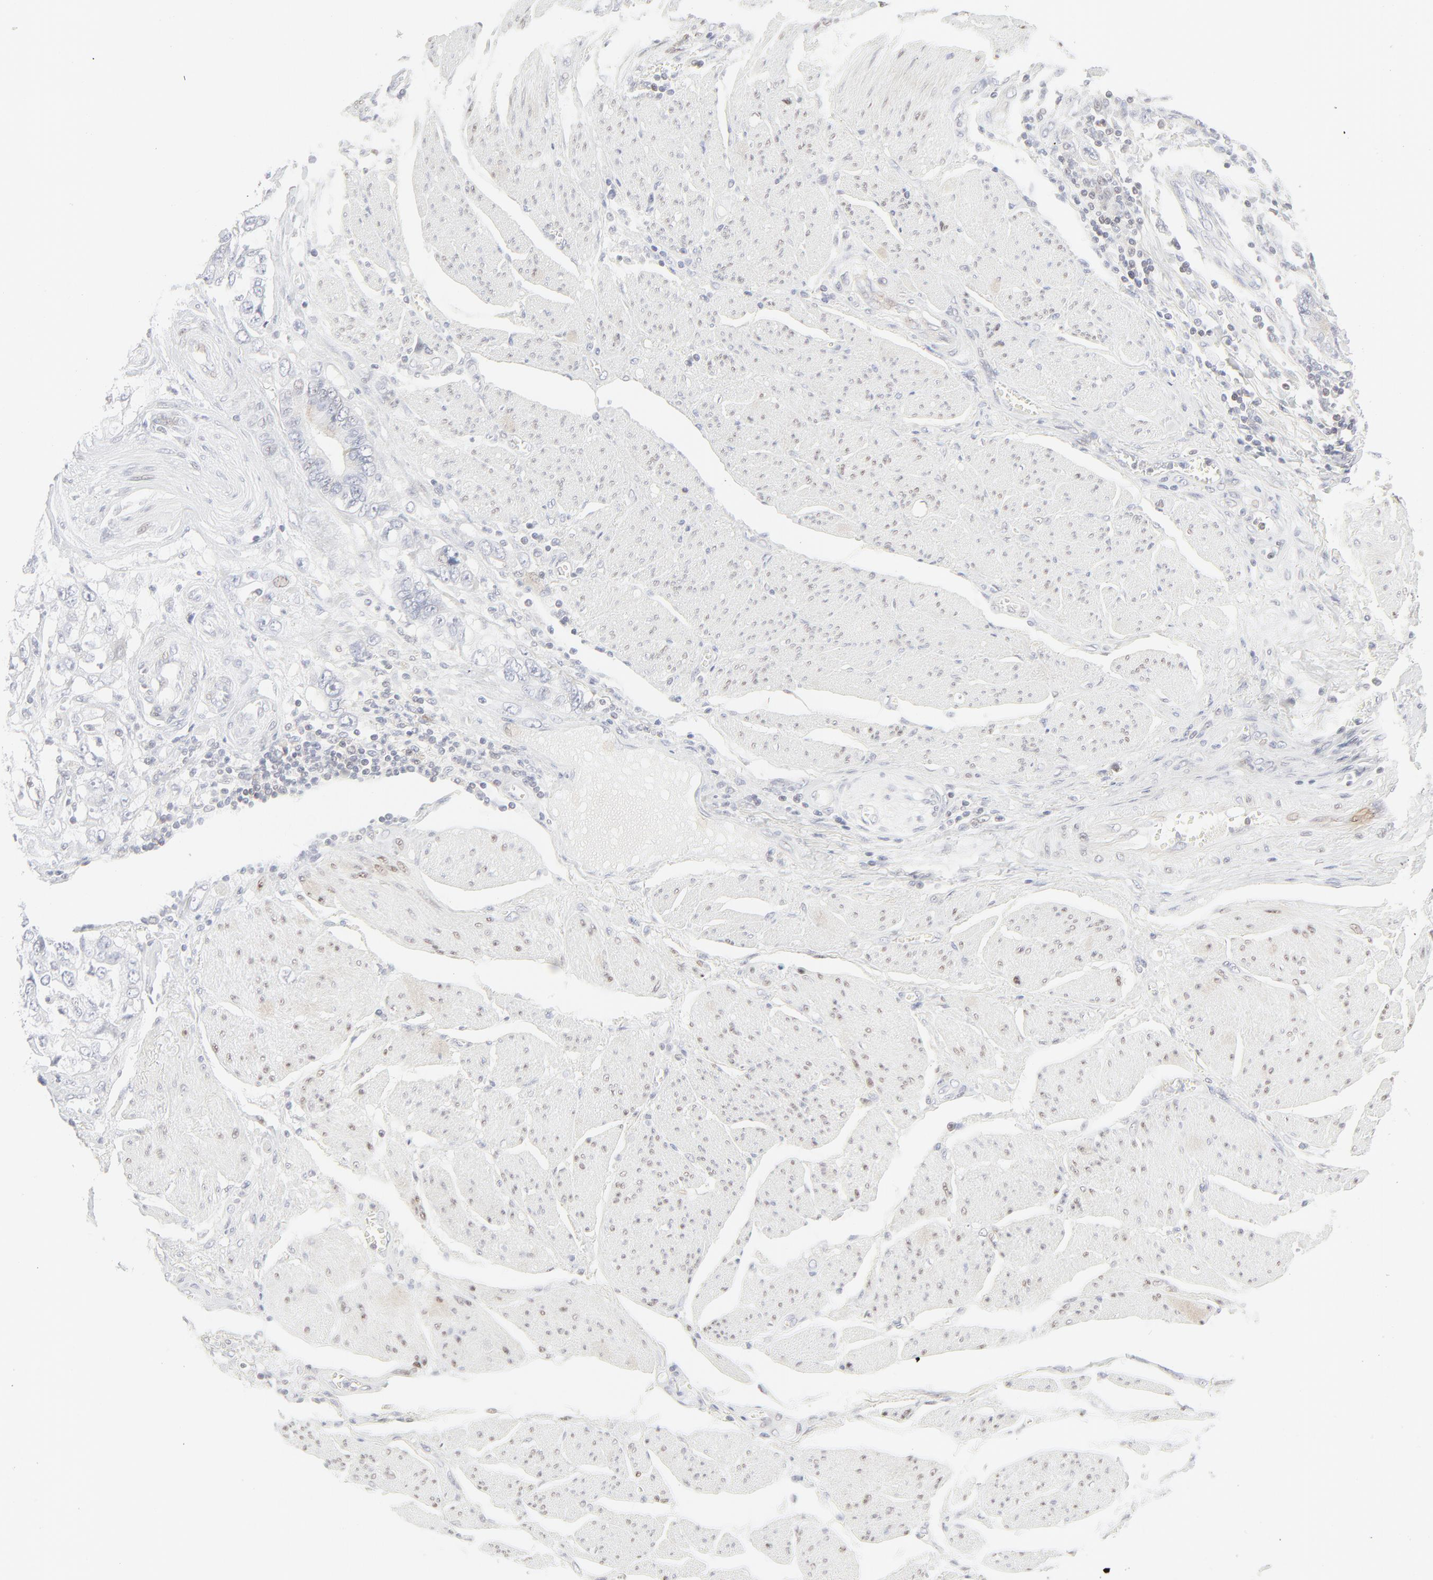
{"staining": {"intensity": "negative", "quantity": "none", "location": "none"}, "tissue": "stomach cancer", "cell_type": "Tumor cells", "image_type": "cancer", "snomed": [{"axis": "morphology", "description": "Adenocarcinoma, NOS"}, {"axis": "topography", "description": "Pancreas"}, {"axis": "topography", "description": "Stomach, upper"}], "caption": "Photomicrograph shows no protein expression in tumor cells of adenocarcinoma (stomach) tissue.", "gene": "PRKCB", "patient": {"sex": "male", "age": 77}}